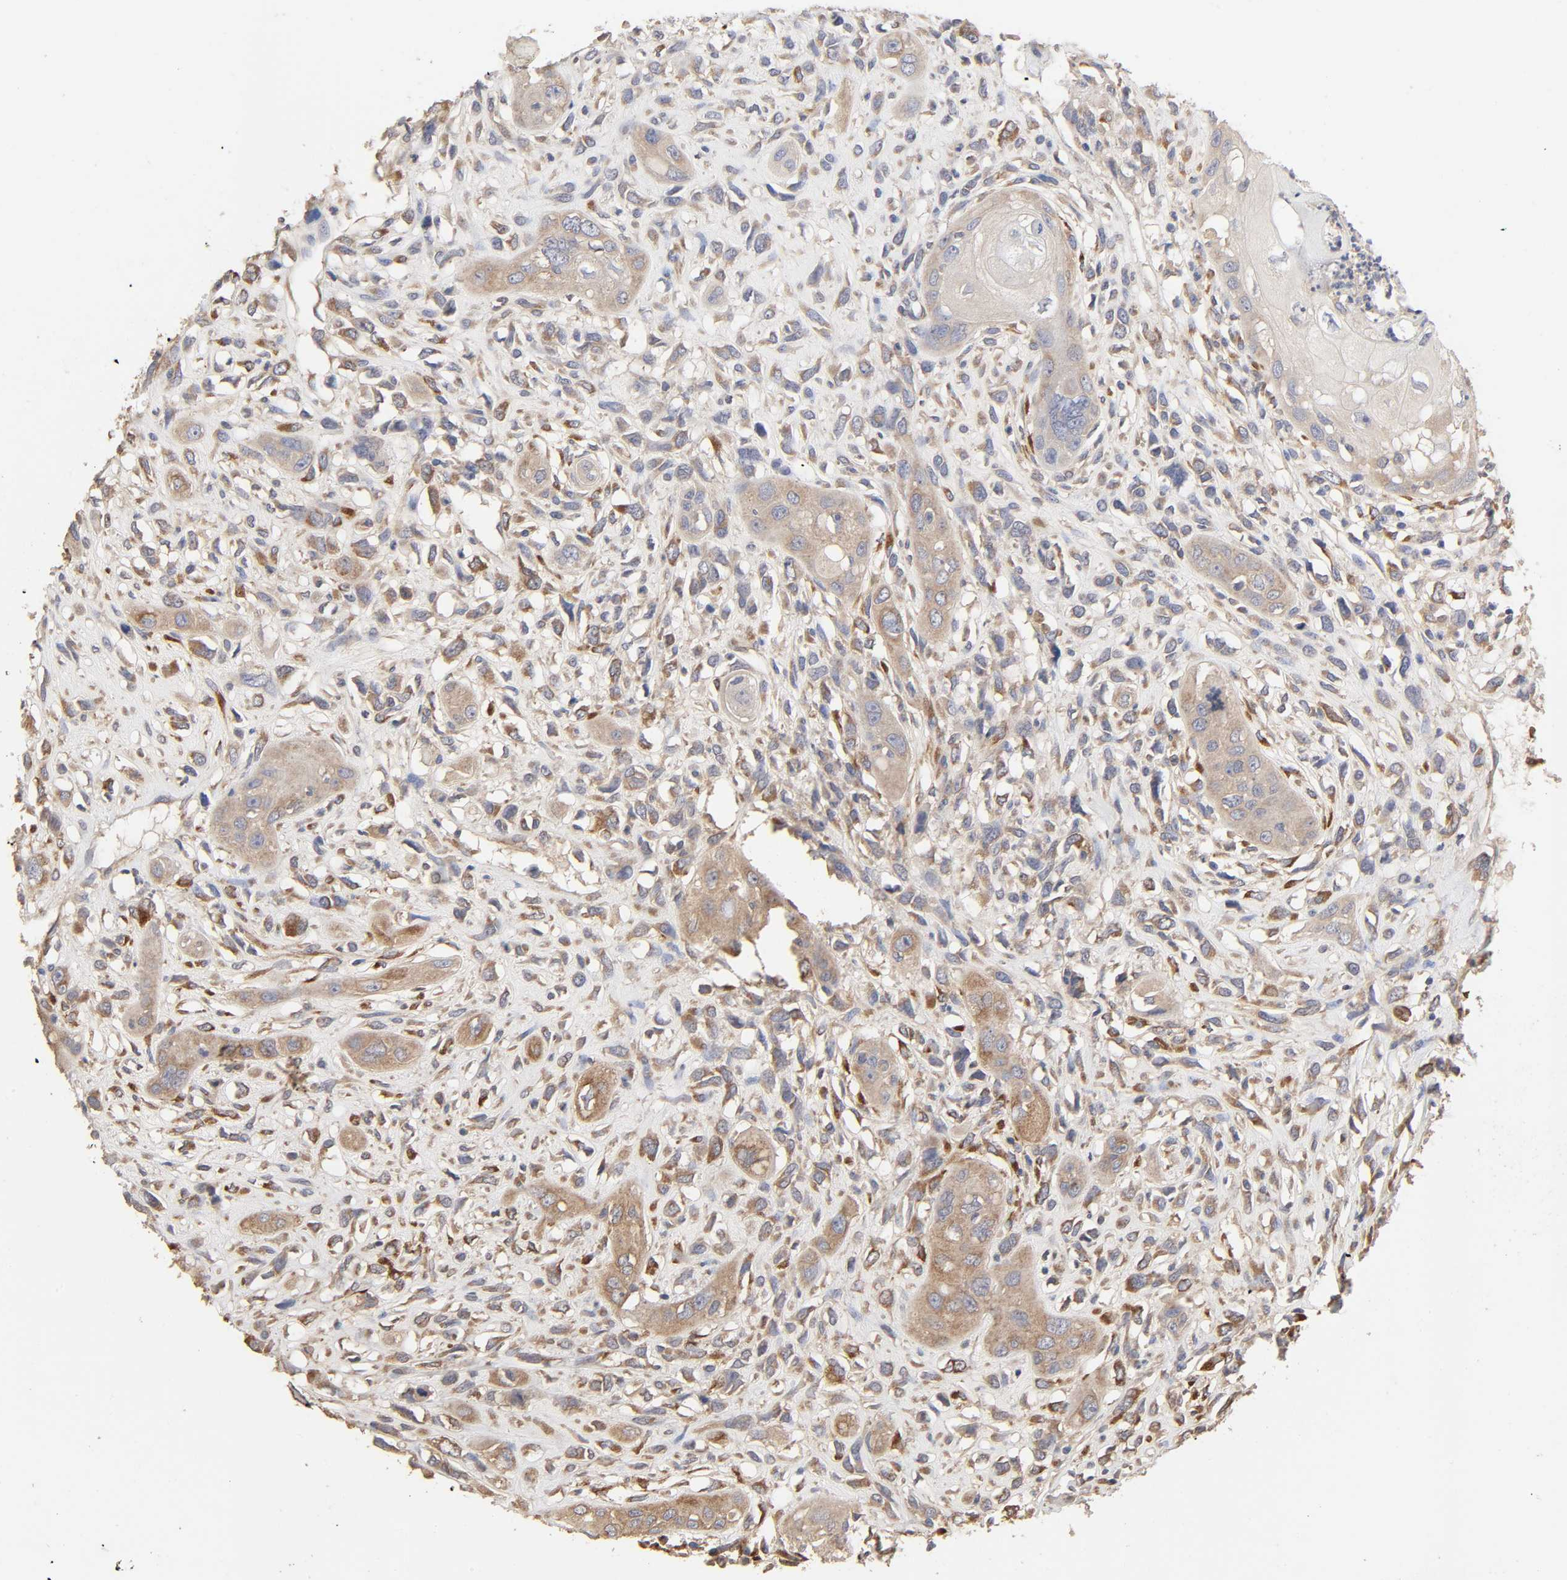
{"staining": {"intensity": "moderate", "quantity": ">75%", "location": "cytoplasmic/membranous"}, "tissue": "head and neck cancer", "cell_type": "Tumor cells", "image_type": "cancer", "snomed": [{"axis": "morphology", "description": "Necrosis, NOS"}, {"axis": "morphology", "description": "Neoplasm, malignant, NOS"}, {"axis": "topography", "description": "Salivary gland"}, {"axis": "topography", "description": "Head-Neck"}], "caption": "Human head and neck cancer (malignant neoplasm) stained with a brown dye shows moderate cytoplasmic/membranous positive positivity in approximately >75% of tumor cells.", "gene": "EIF4G2", "patient": {"sex": "male", "age": 43}}